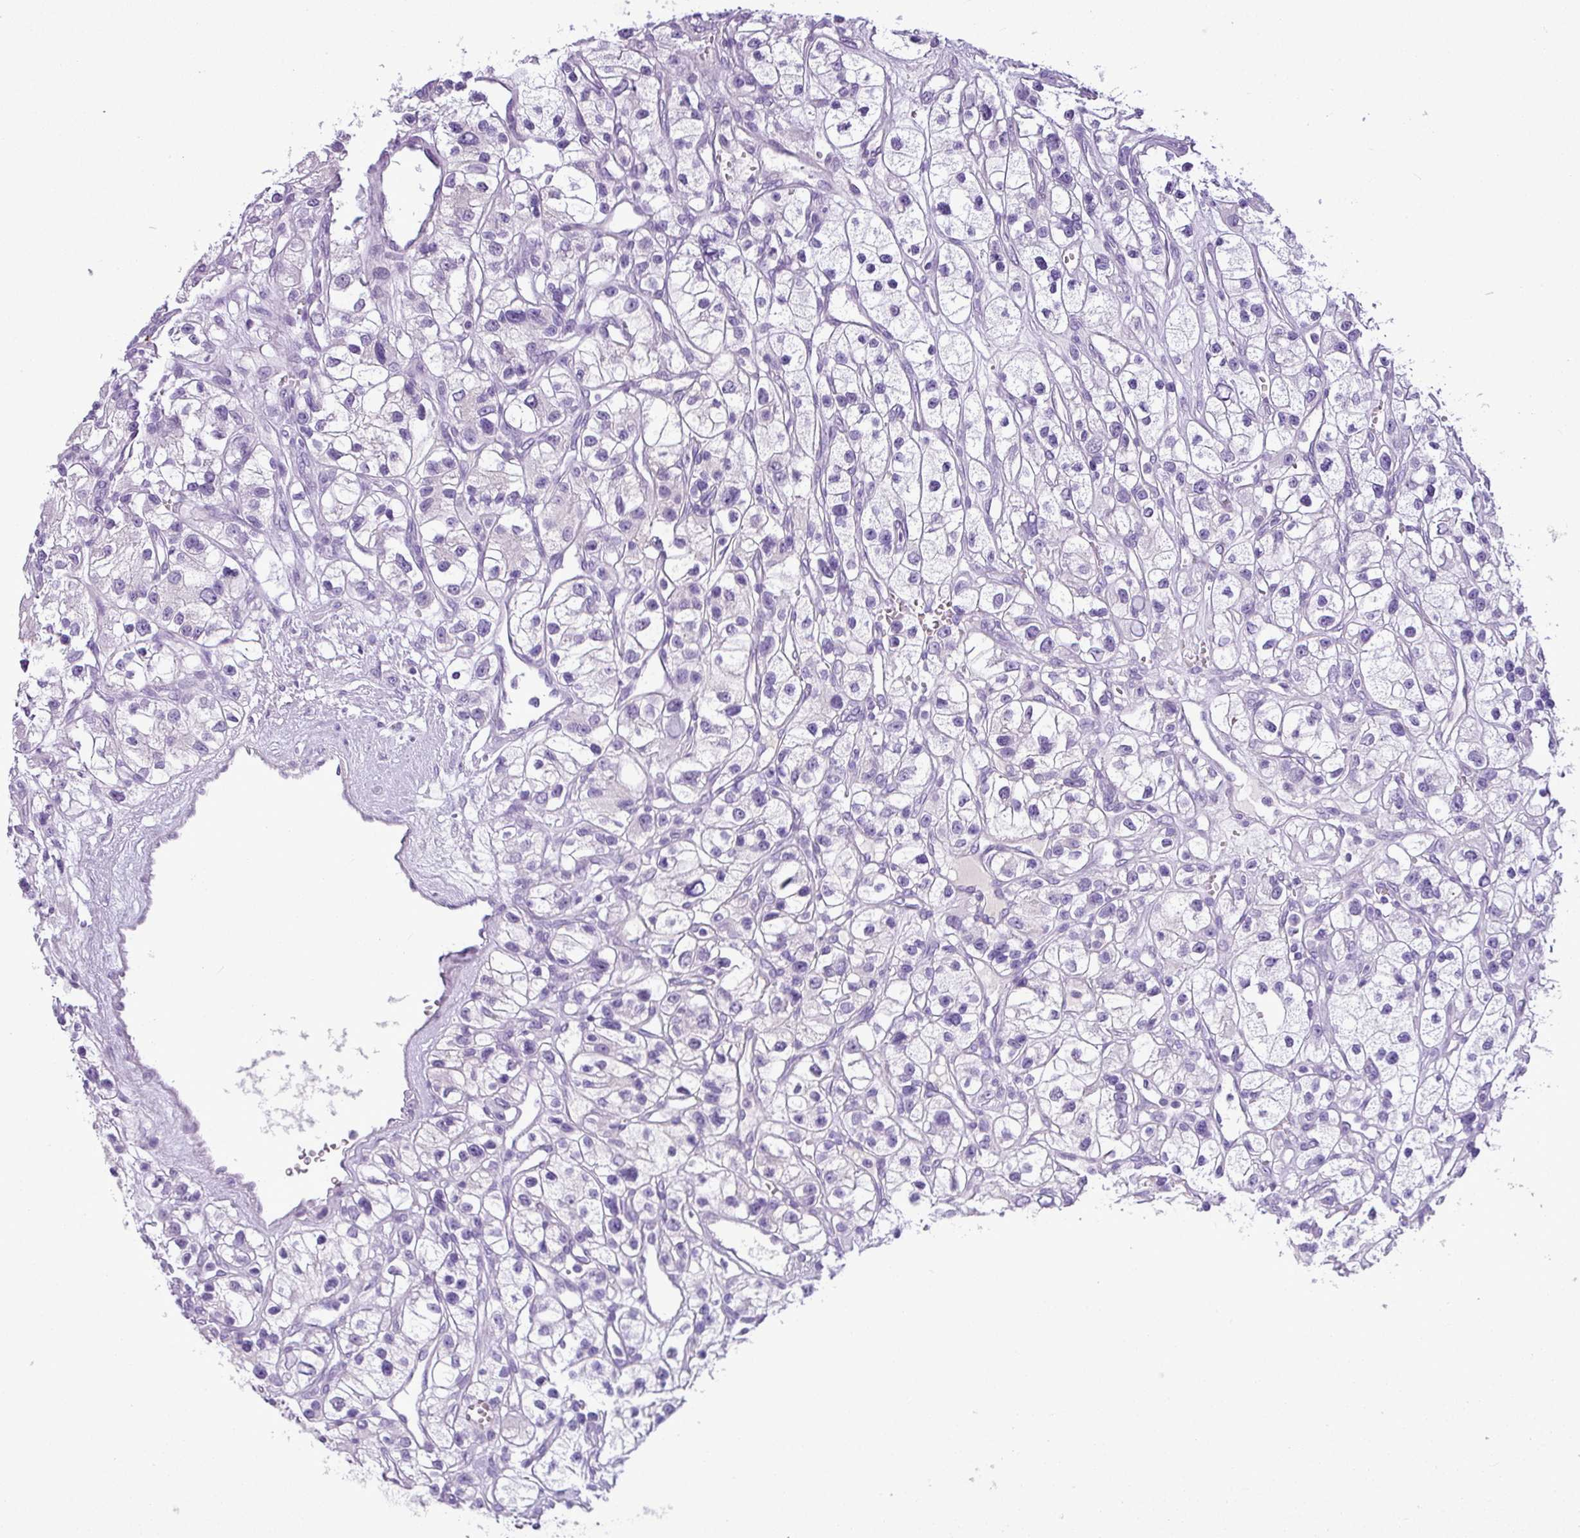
{"staining": {"intensity": "negative", "quantity": "none", "location": "none"}, "tissue": "renal cancer", "cell_type": "Tumor cells", "image_type": "cancer", "snomed": [{"axis": "morphology", "description": "Adenocarcinoma, NOS"}, {"axis": "topography", "description": "Kidney"}], "caption": "An immunohistochemistry micrograph of renal cancer (adenocarcinoma) is shown. There is no staining in tumor cells of renal cancer (adenocarcinoma). The staining is performed using DAB (3,3'-diaminobenzidine) brown chromogen with nuclei counter-stained in using hematoxylin.", "gene": "IL17A", "patient": {"sex": "female", "age": 57}}